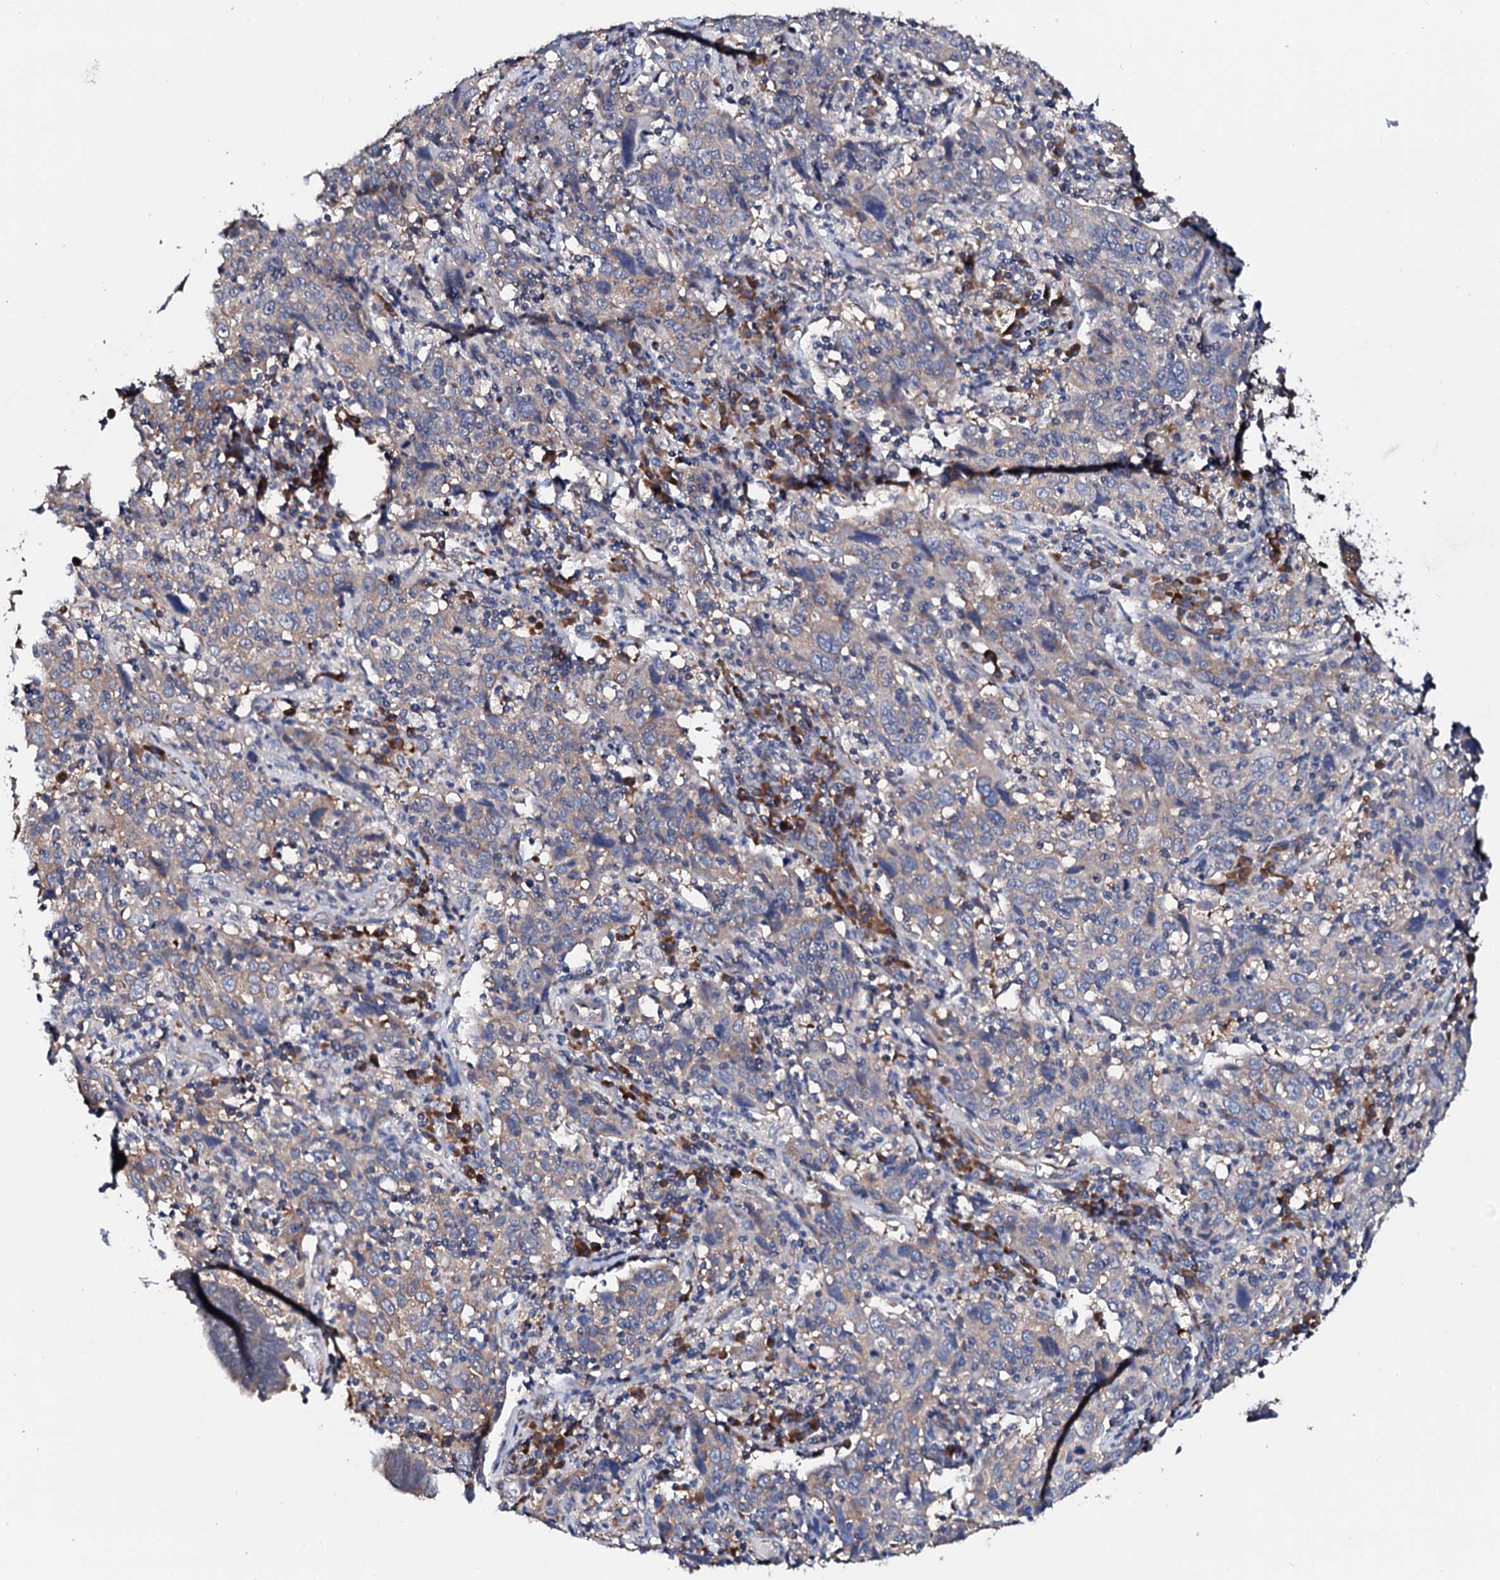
{"staining": {"intensity": "negative", "quantity": "none", "location": "none"}, "tissue": "cervical cancer", "cell_type": "Tumor cells", "image_type": "cancer", "snomed": [{"axis": "morphology", "description": "Squamous cell carcinoma, NOS"}, {"axis": "topography", "description": "Cervix"}], "caption": "The IHC micrograph has no significant positivity in tumor cells of cervical squamous cell carcinoma tissue.", "gene": "NUP58", "patient": {"sex": "female", "age": 46}}